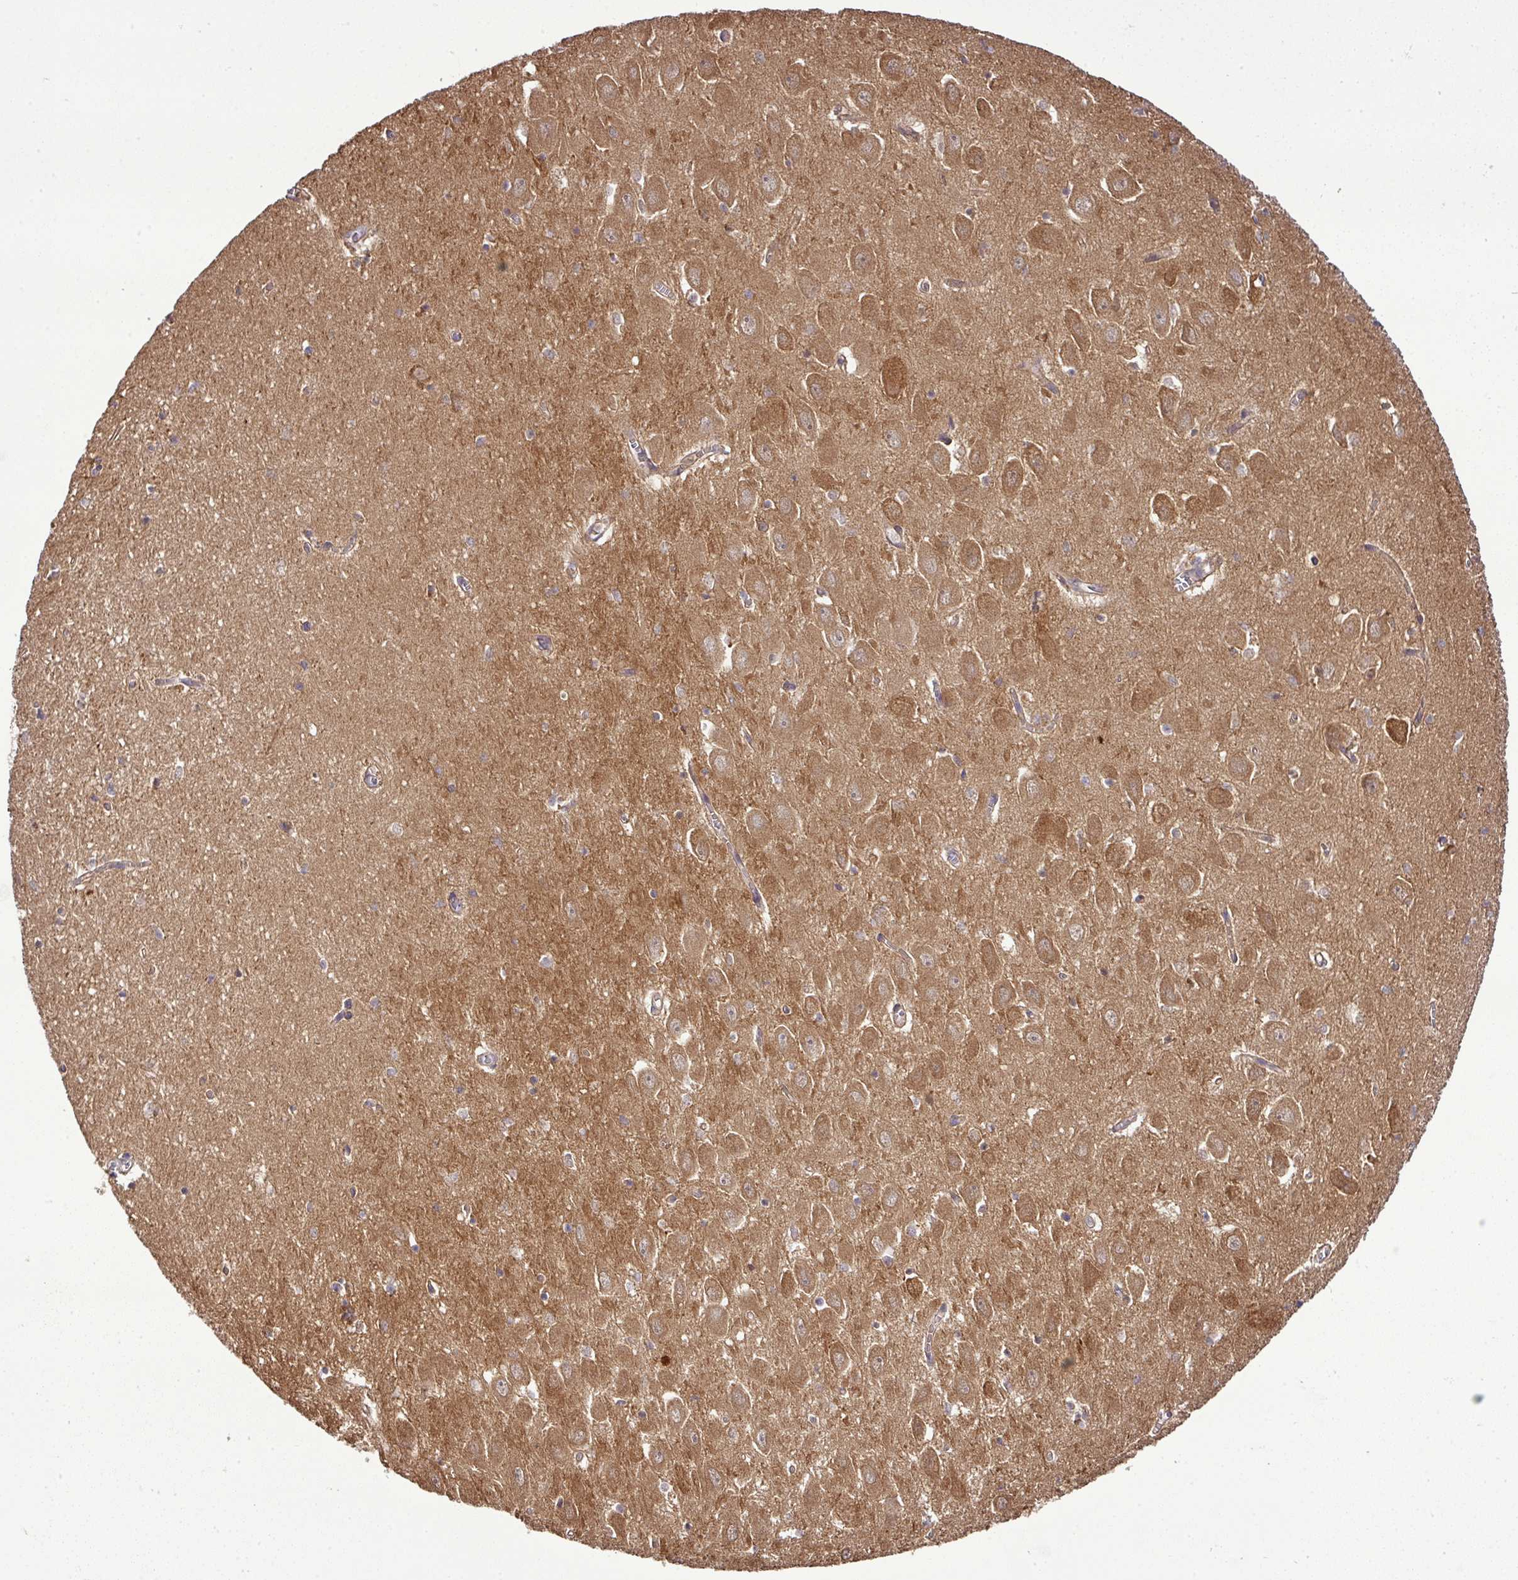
{"staining": {"intensity": "negative", "quantity": "none", "location": "none"}, "tissue": "hippocampus", "cell_type": "Glial cells", "image_type": "normal", "snomed": [{"axis": "morphology", "description": "Normal tissue, NOS"}, {"axis": "topography", "description": "Hippocampus"}], "caption": "DAB immunohistochemical staining of unremarkable human hippocampus reveals no significant staining in glial cells.", "gene": "TMEM107", "patient": {"sex": "female", "age": 64}}